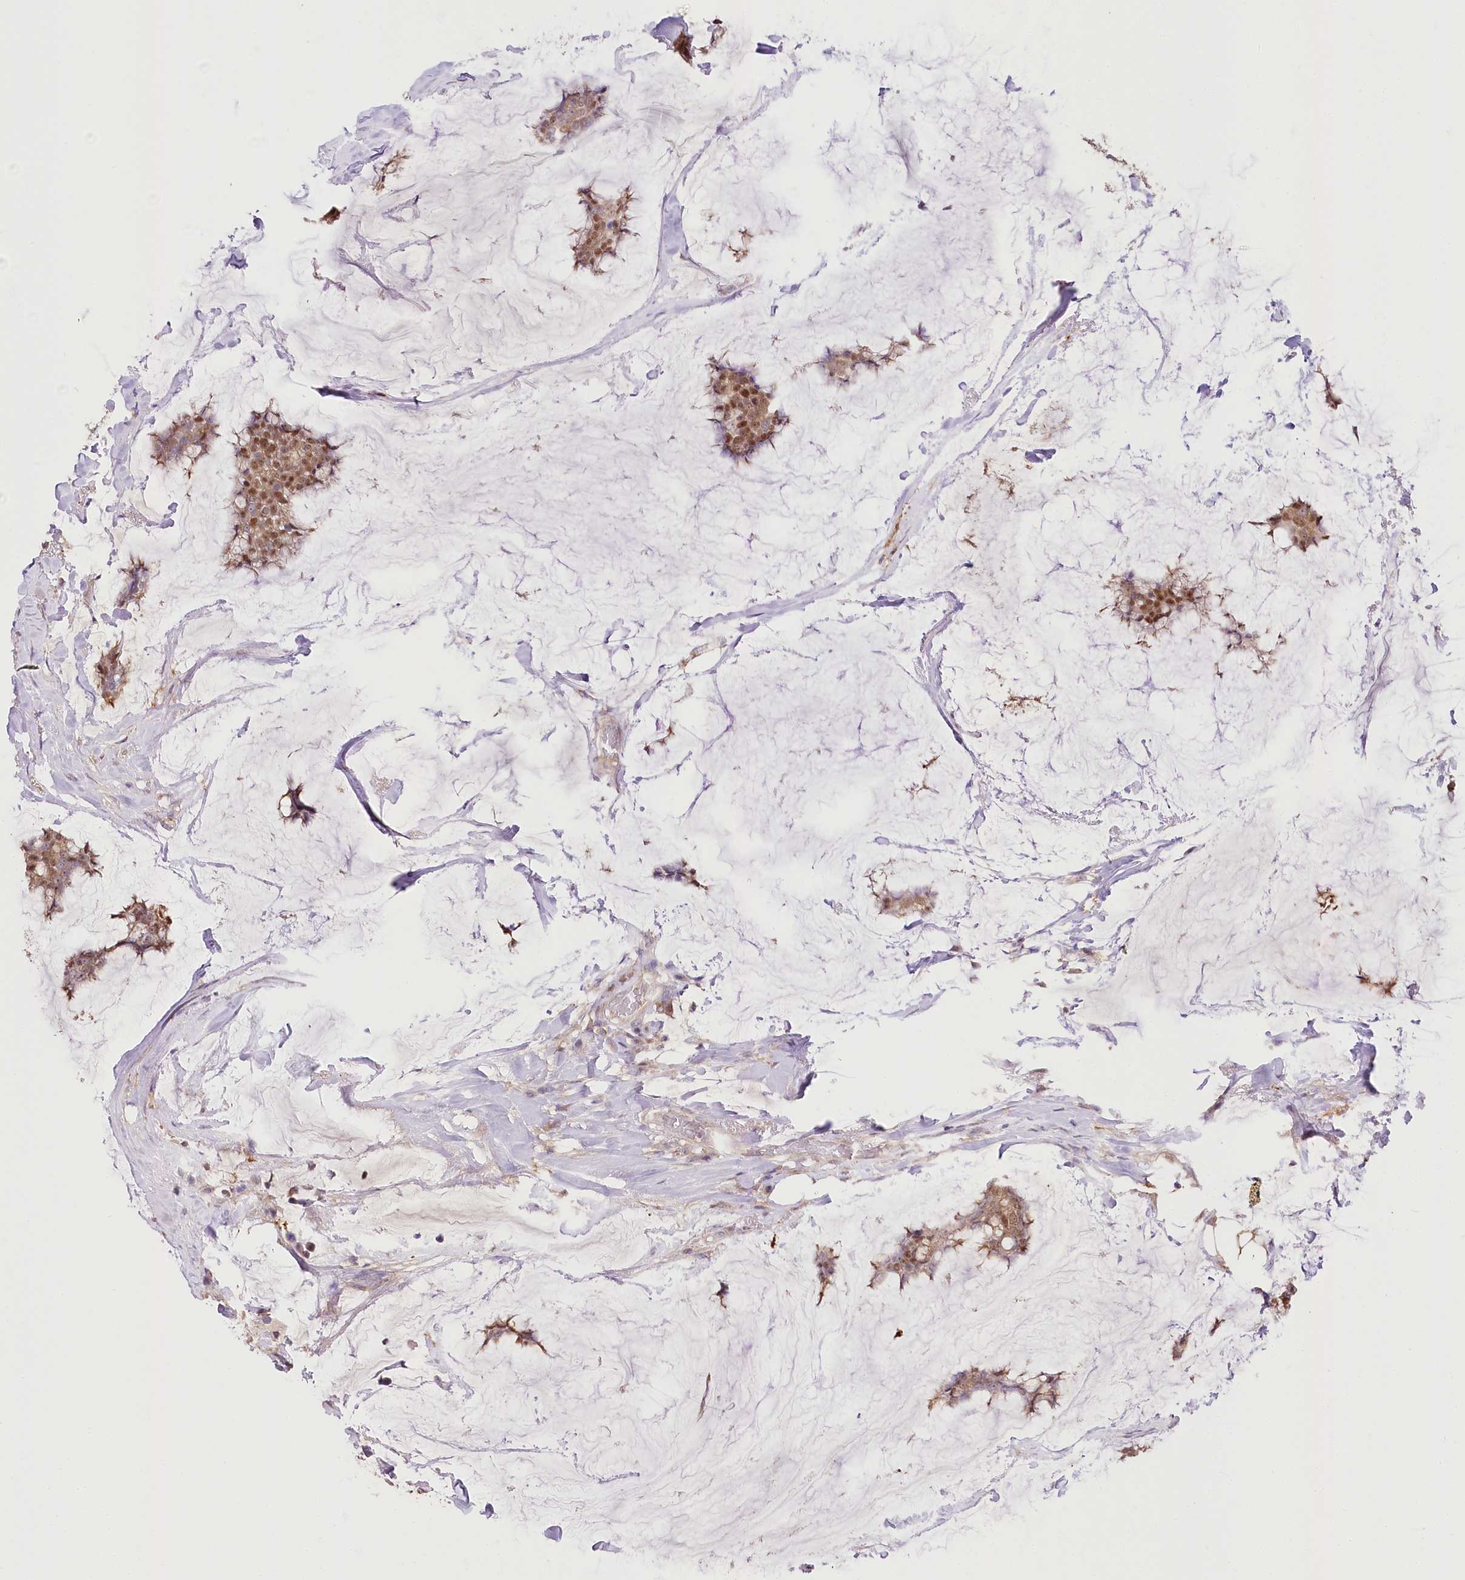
{"staining": {"intensity": "moderate", "quantity": ">75%", "location": "cytoplasmic/membranous,nuclear"}, "tissue": "breast cancer", "cell_type": "Tumor cells", "image_type": "cancer", "snomed": [{"axis": "morphology", "description": "Duct carcinoma"}, {"axis": "topography", "description": "Breast"}], "caption": "An IHC image of neoplastic tissue is shown. Protein staining in brown labels moderate cytoplasmic/membranous and nuclear positivity in infiltrating ductal carcinoma (breast) within tumor cells. (IHC, brightfield microscopy, high magnification).", "gene": "UGP2", "patient": {"sex": "female", "age": 93}}